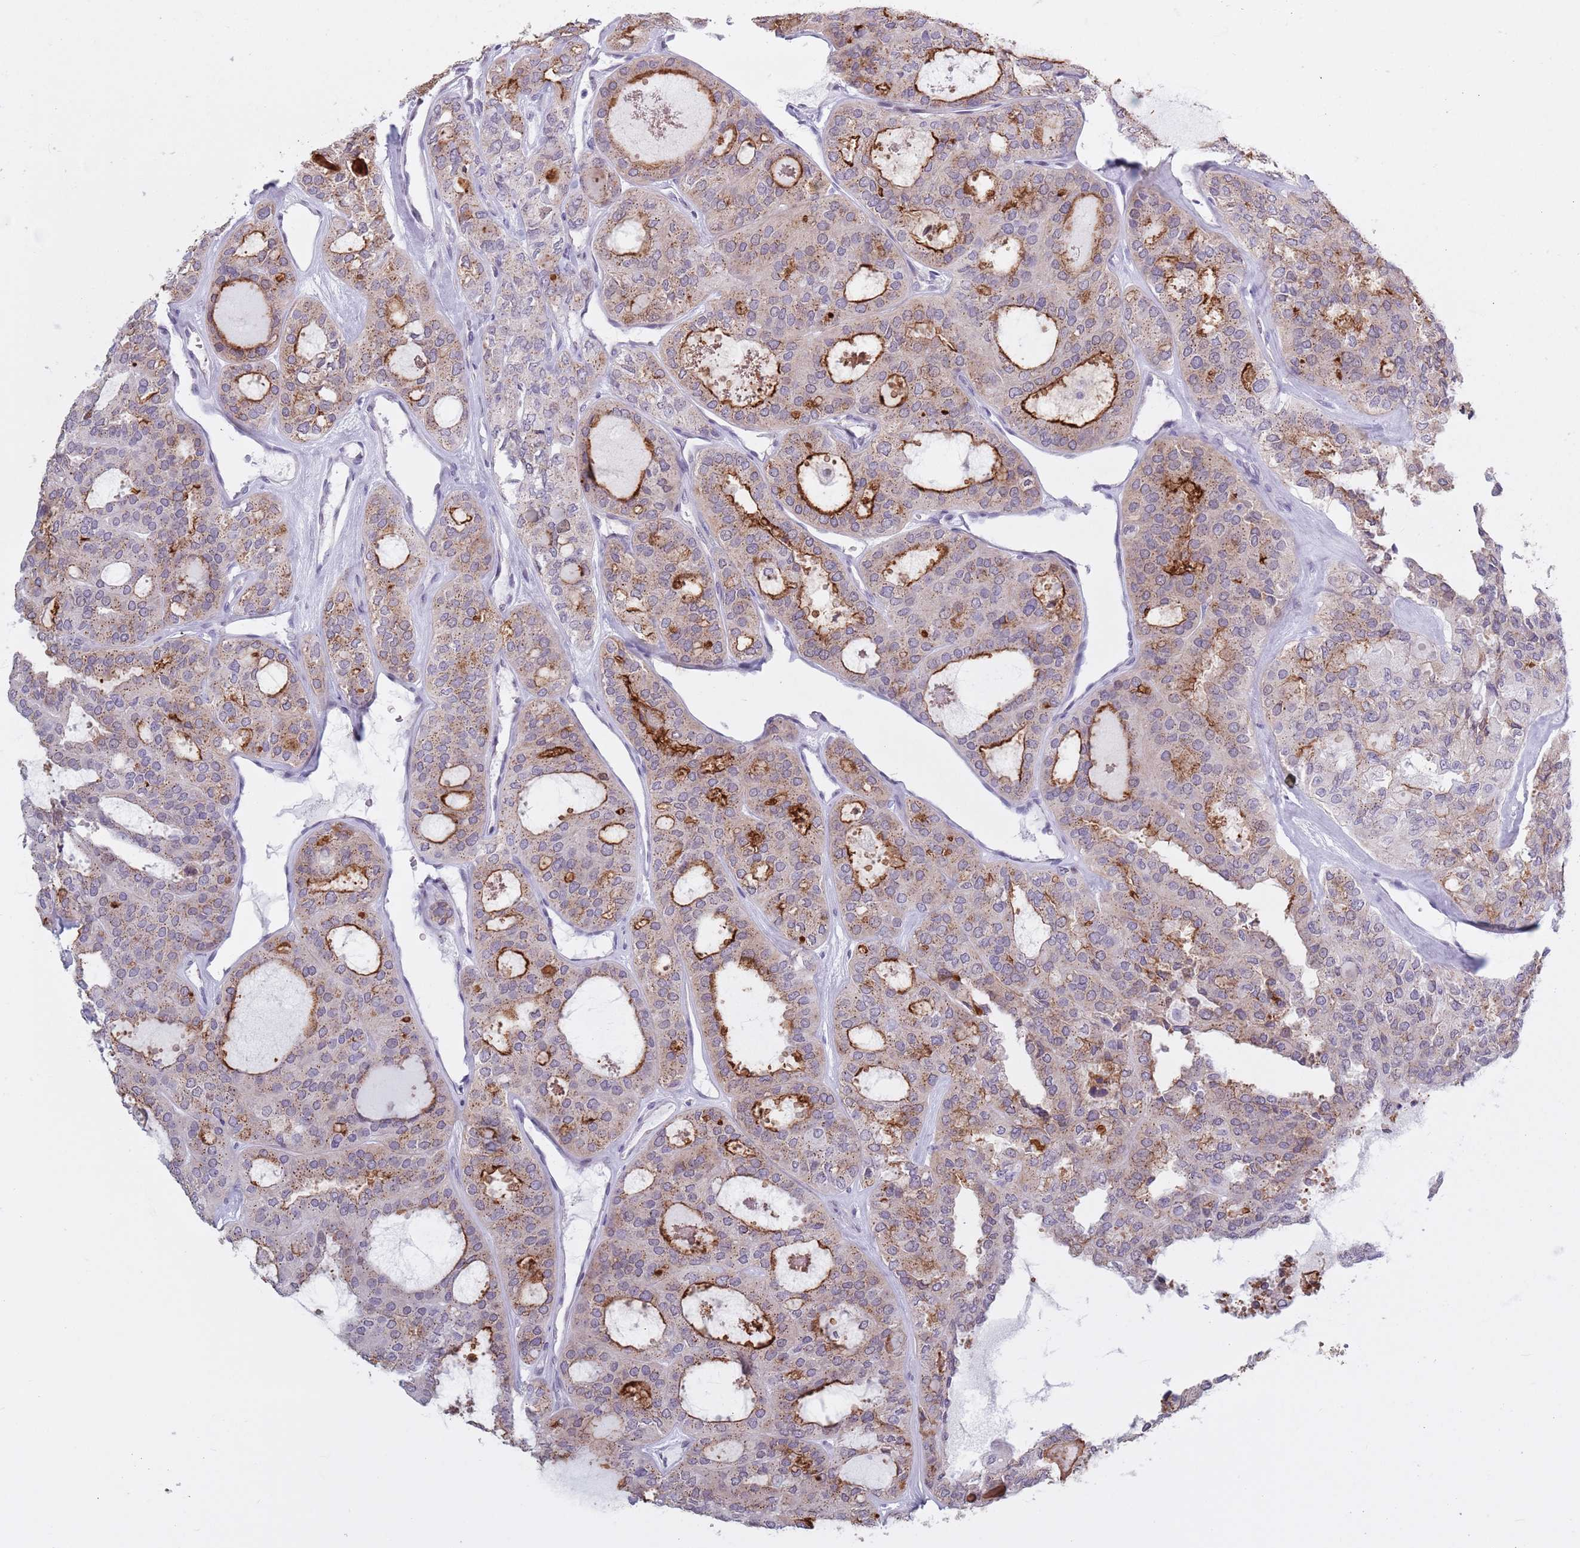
{"staining": {"intensity": "moderate", "quantity": "25%-75%", "location": "cytoplasmic/membranous"}, "tissue": "thyroid cancer", "cell_type": "Tumor cells", "image_type": "cancer", "snomed": [{"axis": "morphology", "description": "Follicular adenoma carcinoma, NOS"}, {"axis": "topography", "description": "Thyroid gland"}], "caption": "The image demonstrates staining of thyroid cancer (follicular adenoma carcinoma), revealing moderate cytoplasmic/membranous protein expression (brown color) within tumor cells. The staining was performed using DAB, with brown indicating positive protein expression. Nuclei are stained blue with hematoxylin.", "gene": "ZKSCAN2", "patient": {"sex": "male", "age": 75}}